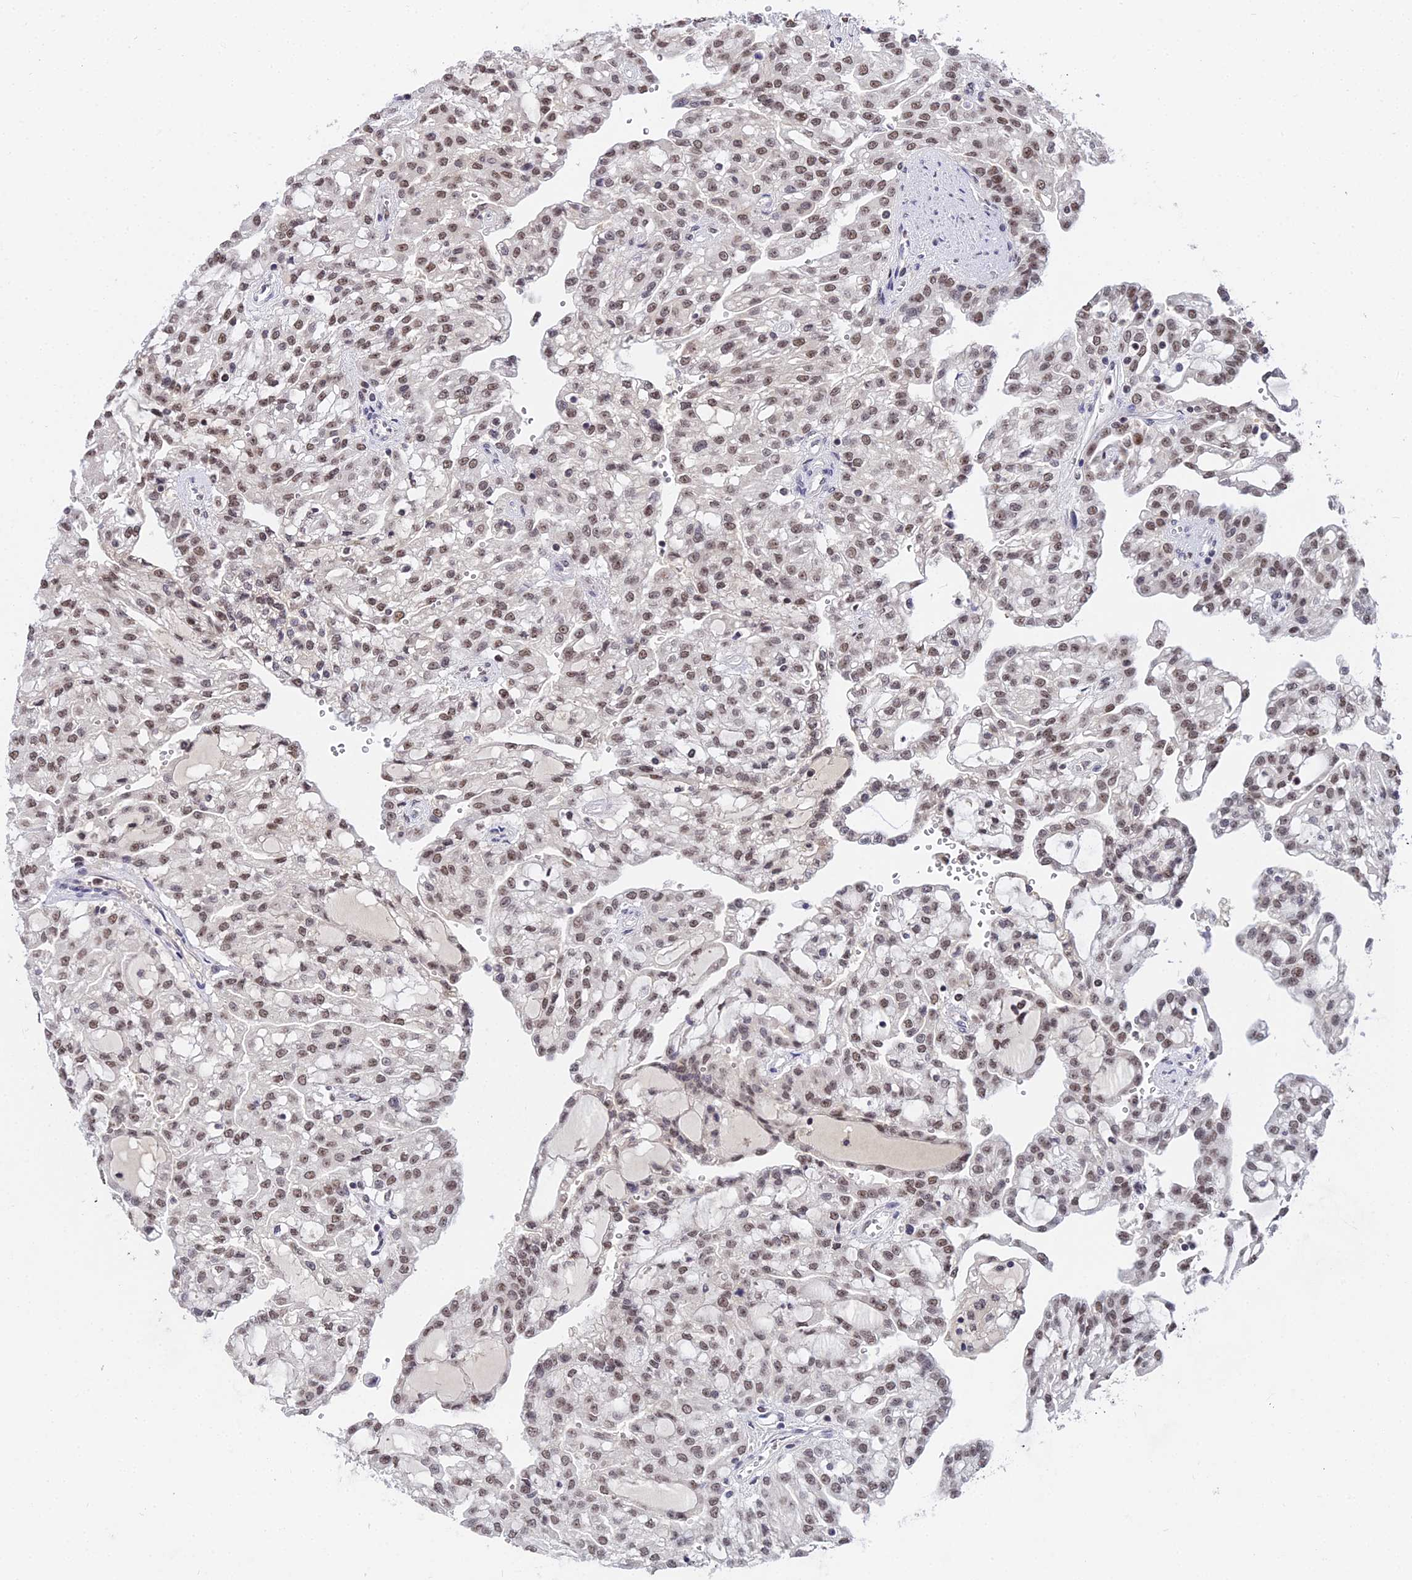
{"staining": {"intensity": "moderate", "quantity": ">75%", "location": "nuclear"}, "tissue": "renal cancer", "cell_type": "Tumor cells", "image_type": "cancer", "snomed": [{"axis": "morphology", "description": "Adenocarcinoma, NOS"}, {"axis": "topography", "description": "Kidney"}], "caption": "This histopathology image reveals renal cancer stained with IHC to label a protein in brown. The nuclear of tumor cells show moderate positivity for the protein. Nuclei are counter-stained blue.", "gene": "EXOSC3", "patient": {"sex": "male", "age": 63}}